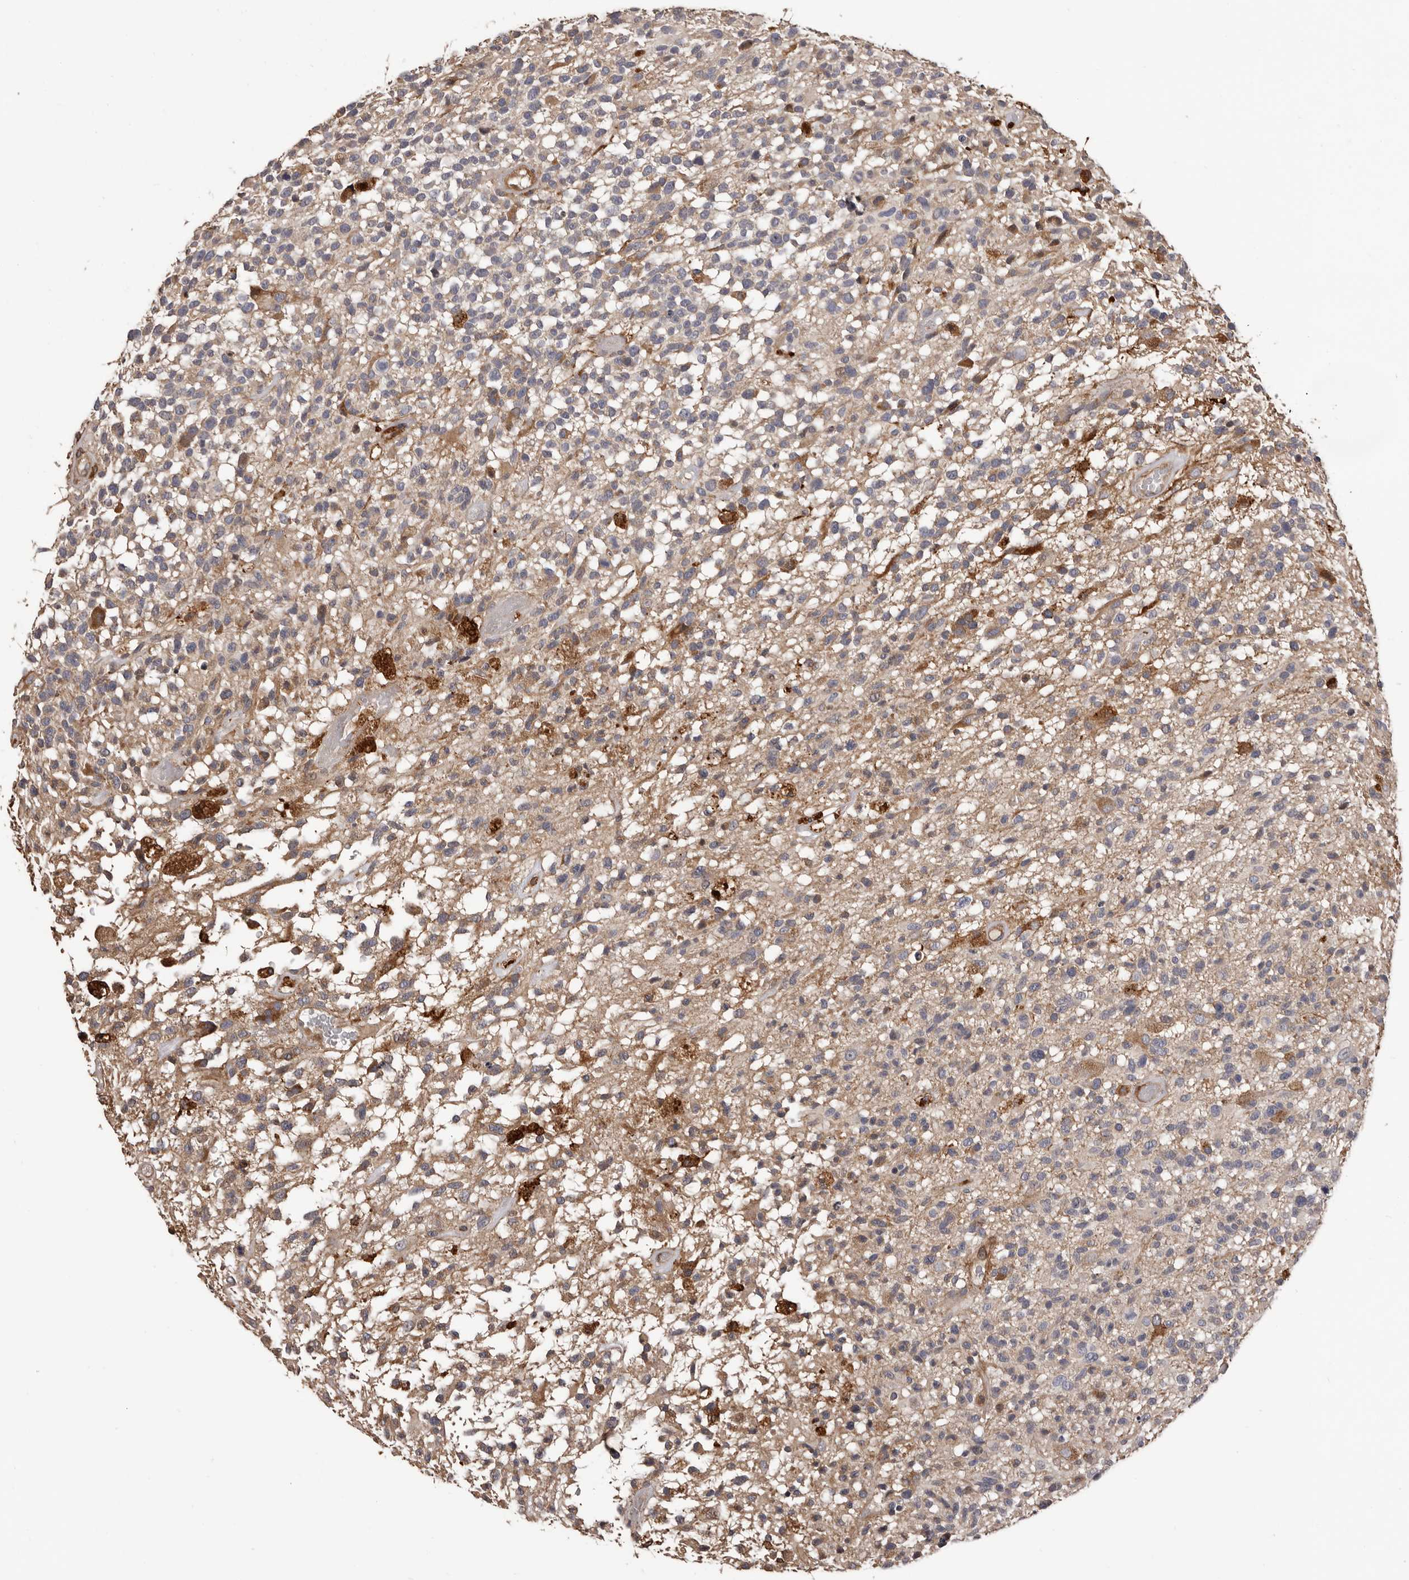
{"staining": {"intensity": "weak", "quantity": "<25%", "location": "cytoplasmic/membranous"}, "tissue": "glioma", "cell_type": "Tumor cells", "image_type": "cancer", "snomed": [{"axis": "morphology", "description": "Glioma, malignant, High grade"}, {"axis": "morphology", "description": "Glioblastoma, NOS"}, {"axis": "topography", "description": "Brain"}], "caption": "DAB immunohistochemical staining of human glioma exhibits no significant positivity in tumor cells.", "gene": "ADAMTS2", "patient": {"sex": "male", "age": 60}}